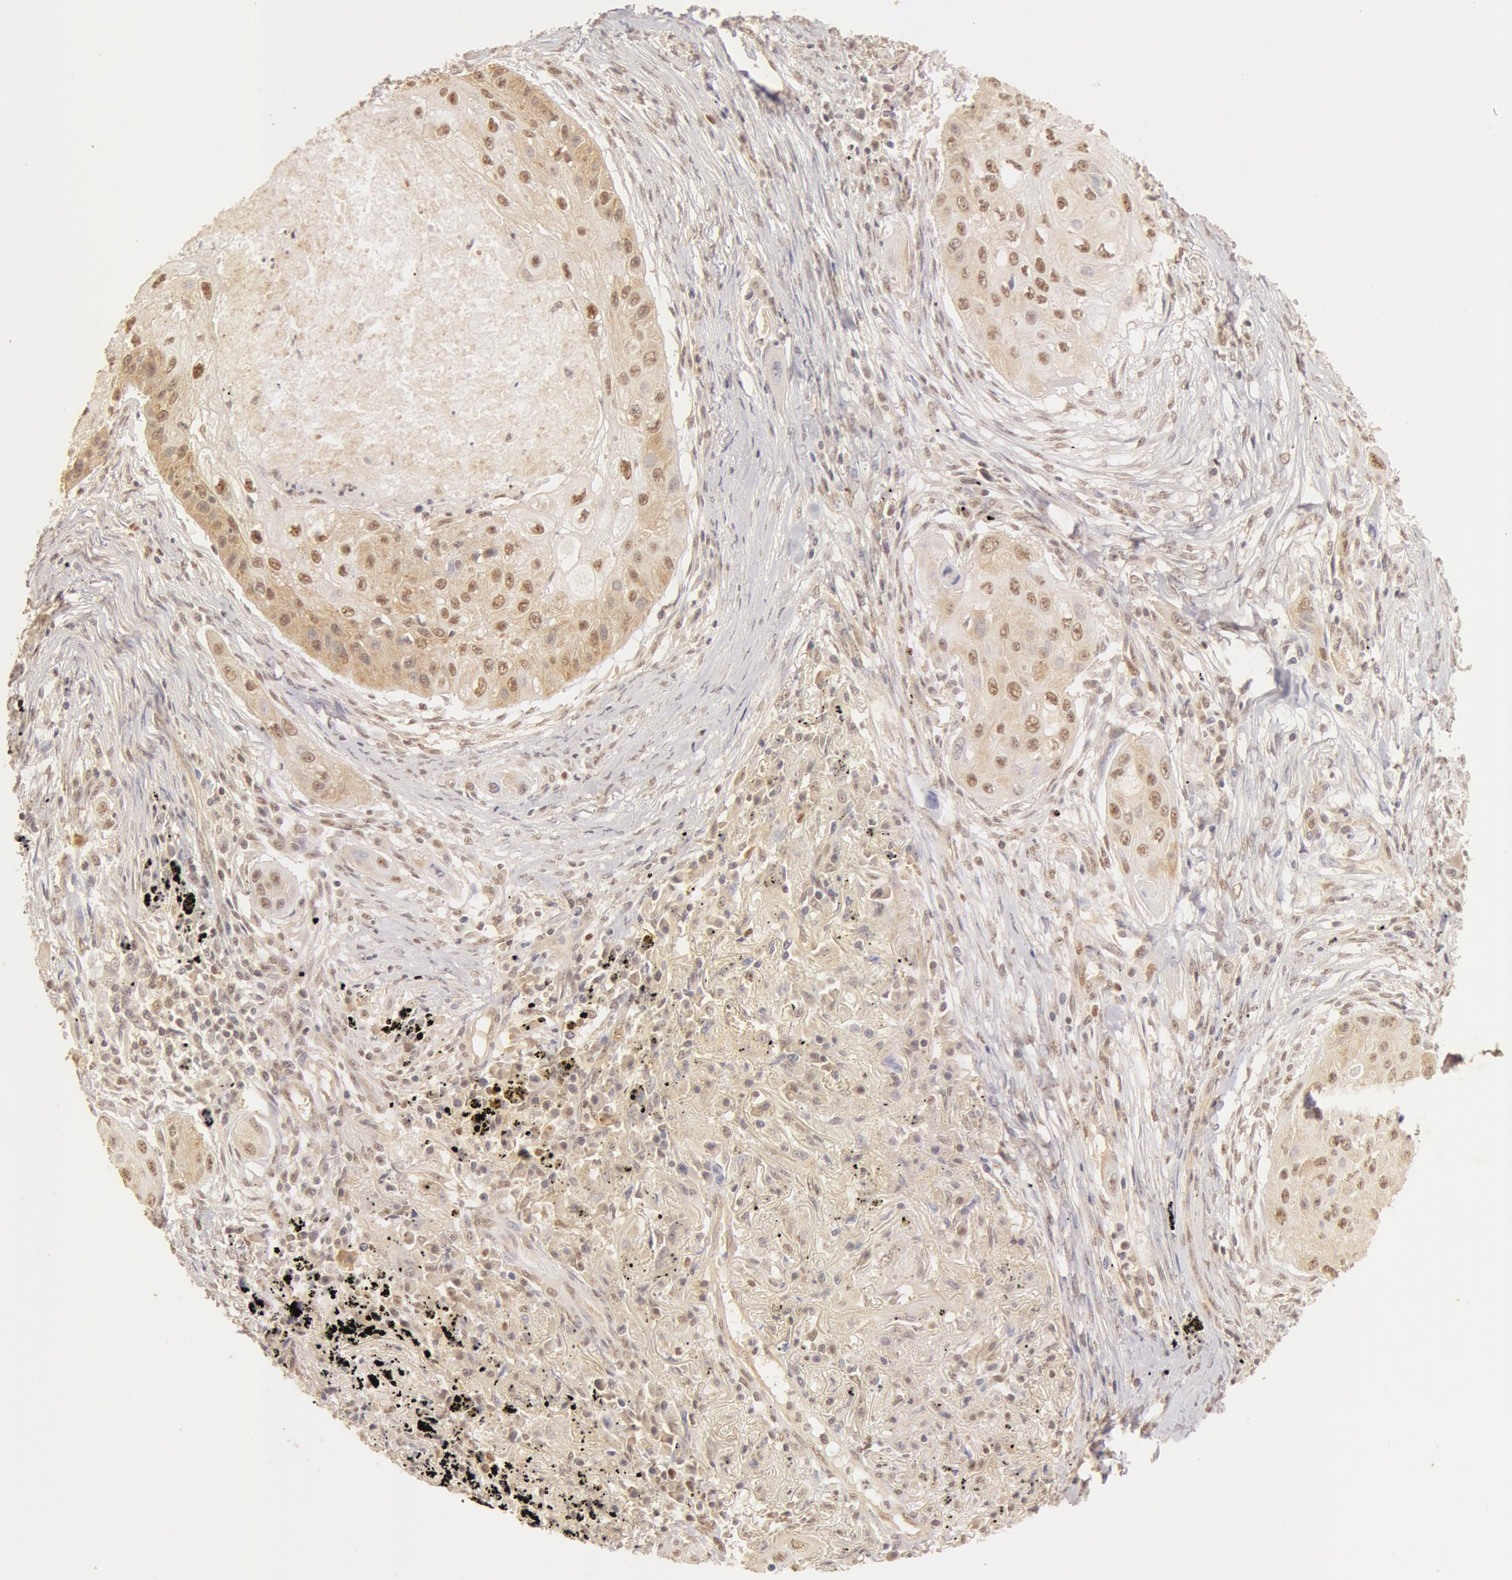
{"staining": {"intensity": "moderate", "quantity": ">75%", "location": "cytoplasmic/membranous,nuclear"}, "tissue": "lung cancer", "cell_type": "Tumor cells", "image_type": "cancer", "snomed": [{"axis": "morphology", "description": "Squamous cell carcinoma, NOS"}, {"axis": "topography", "description": "Lung"}], "caption": "This micrograph displays immunohistochemistry staining of lung cancer, with medium moderate cytoplasmic/membranous and nuclear staining in approximately >75% of tumor cells.", "gene": "SNRNP70", "patient": {"sex": "male", "age": 71}}